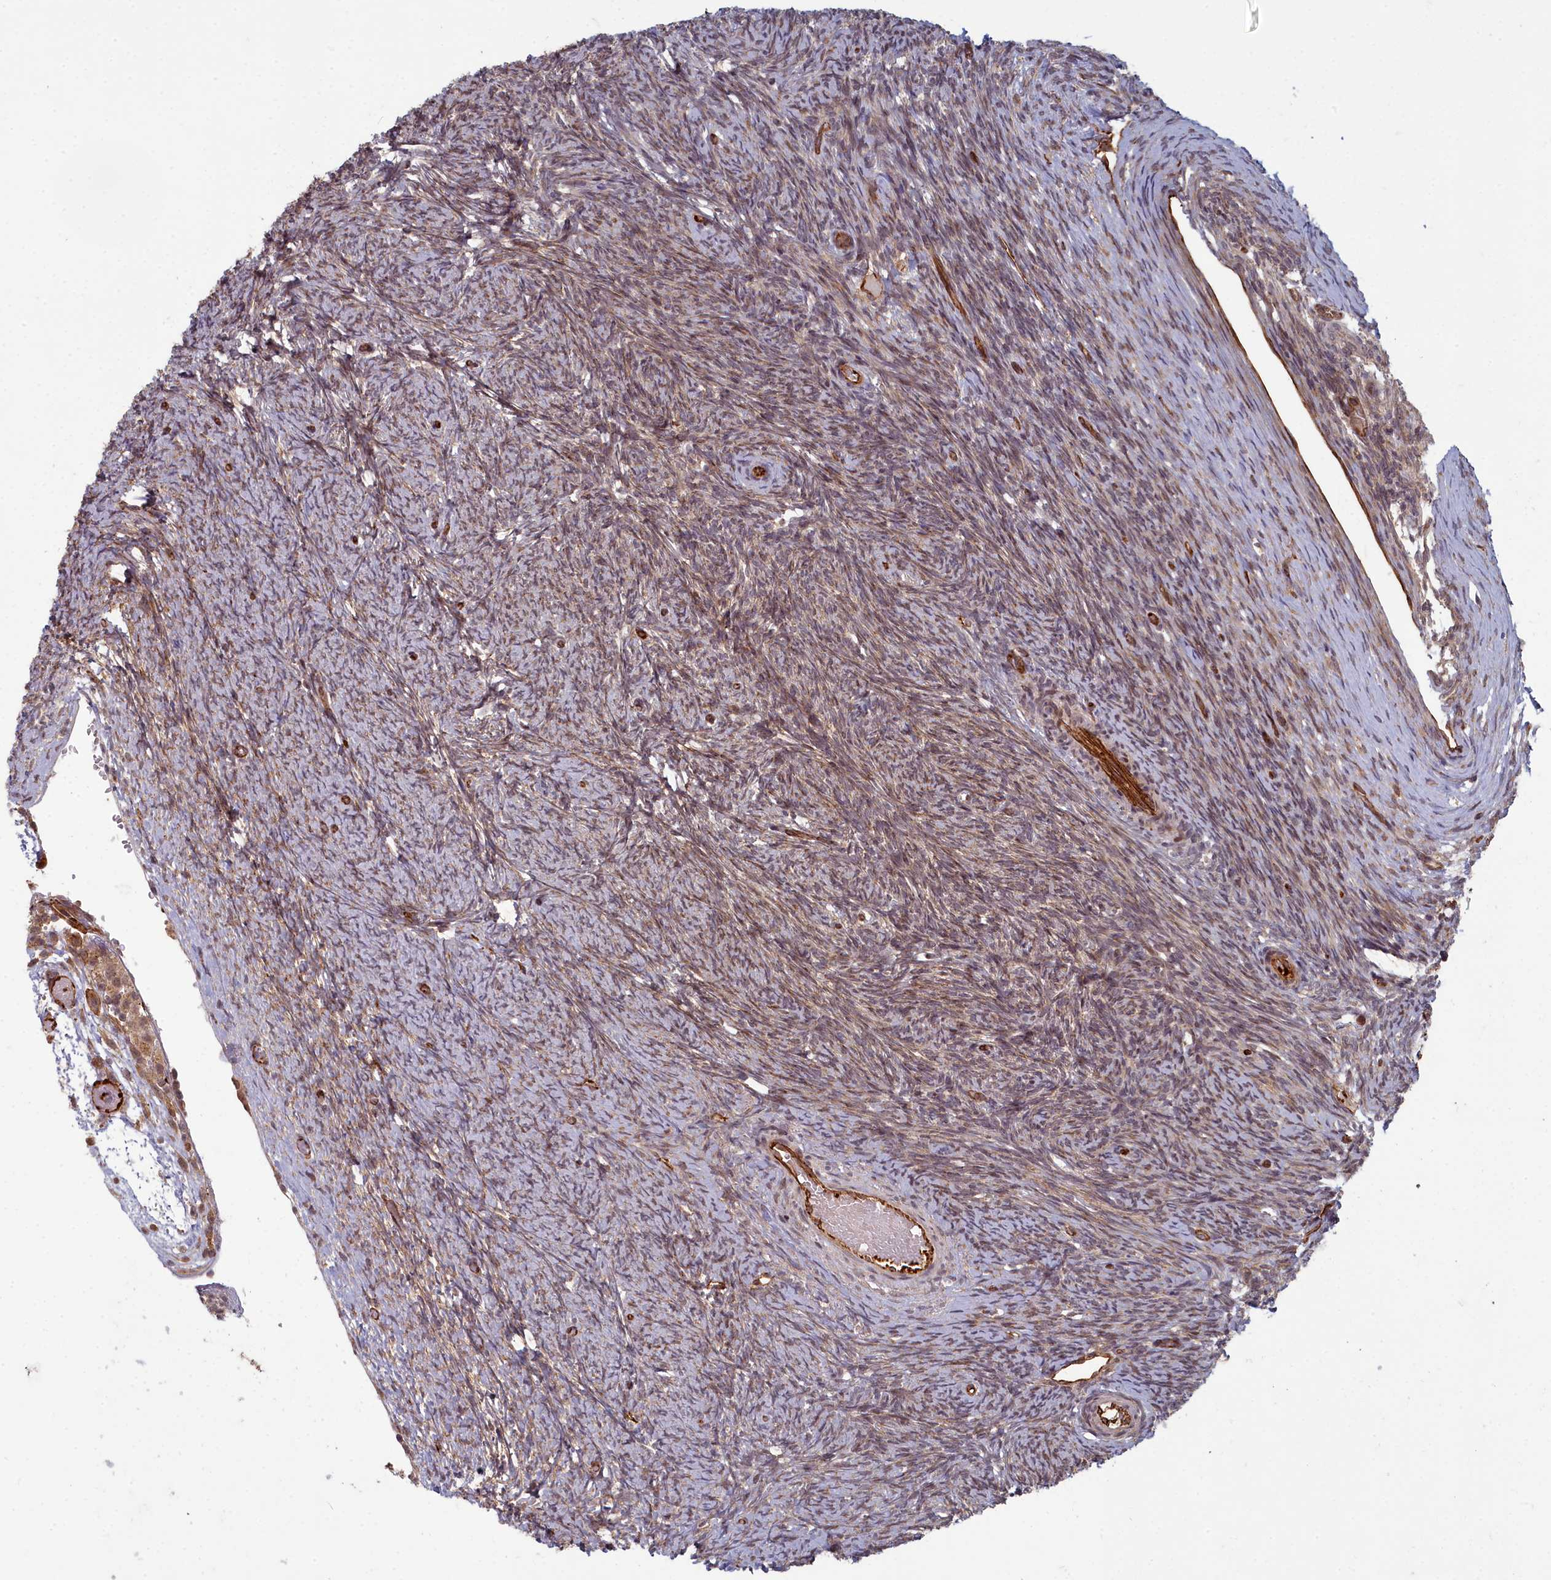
{"staining": {"intensity": "moderate", "quantity": ">75%", "location": "cytoplasmic/membranous,nuclear"}, "tissue": "ovary", "cell_type": "Ovarian stroma cells", "image_type": "normal", "snomed": [{"axis": "morphology", "description": "Normal tissue, NOS"}, {"axis": "topography", "description": "Ovary"}], "caption": "An image of human ovary stained for a protein demonstrates moderate cytoplasmic/membranous,nuclear brown staining in ovarian stroma cells.", "gene": "TSPYL4", "patient": {"sex": "female", "age": 44}}